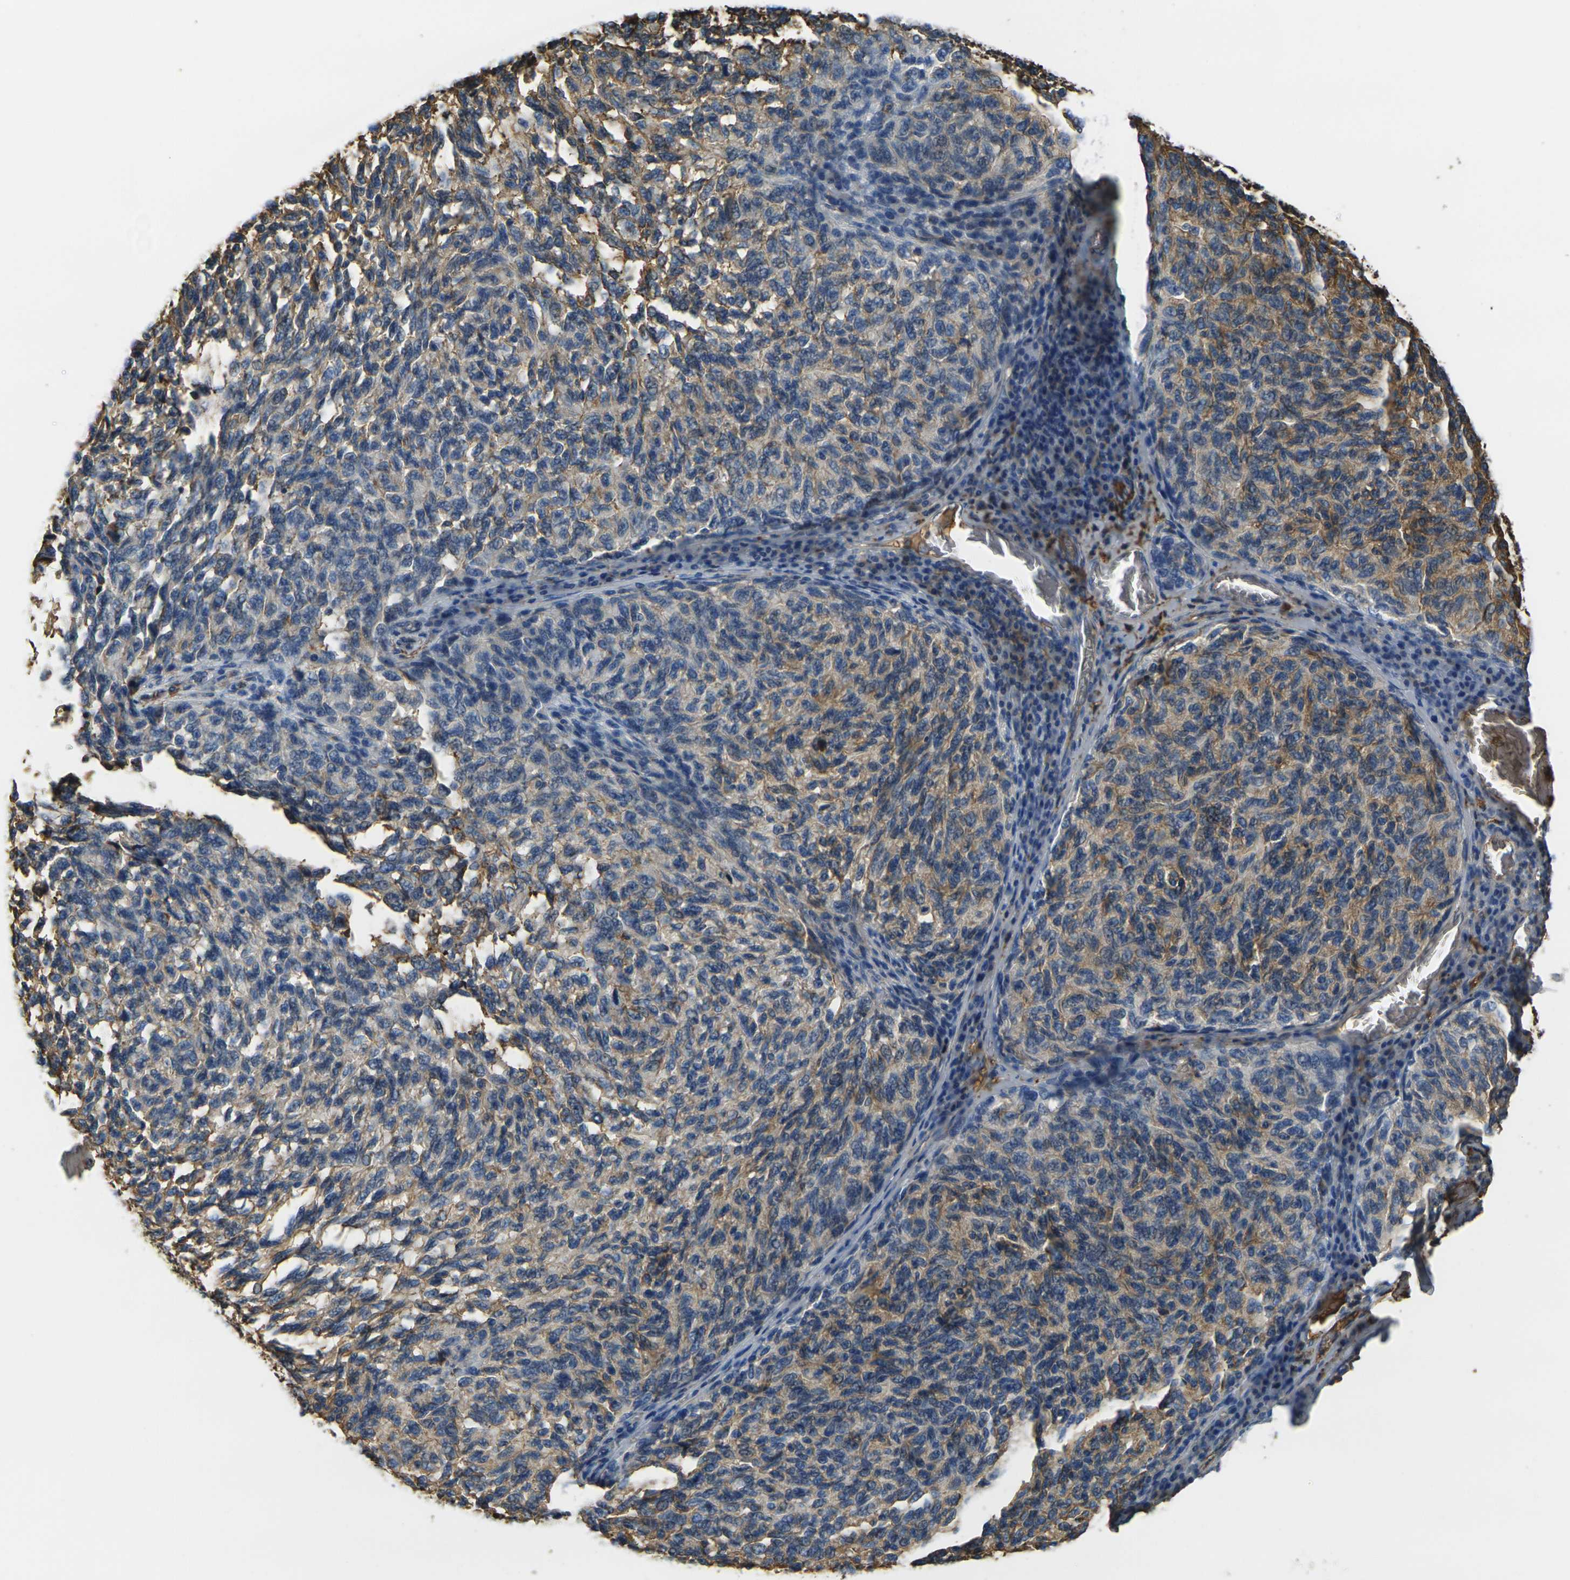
{"staining": {"intensity": "weak", "quantity": ">75%", "location": "cytoplasmic/membranous"}, "tissue": "melanoma", "cell_type": "Tumor cells", "image_type": "cancer", "snomed": [{"axis": "morphology", "description": "Malignant melanoma, NOS"}, {"axis": "topography", "description": "Skin"}], "caption": "There is low levels of weak cytoplasmic/membranous expression in tumor cells of melanoma, as demonstrated by immunohistochemical staining (brown color).", "gene": "PLCD1", "patient": {"sex": "female", "age": 73}}